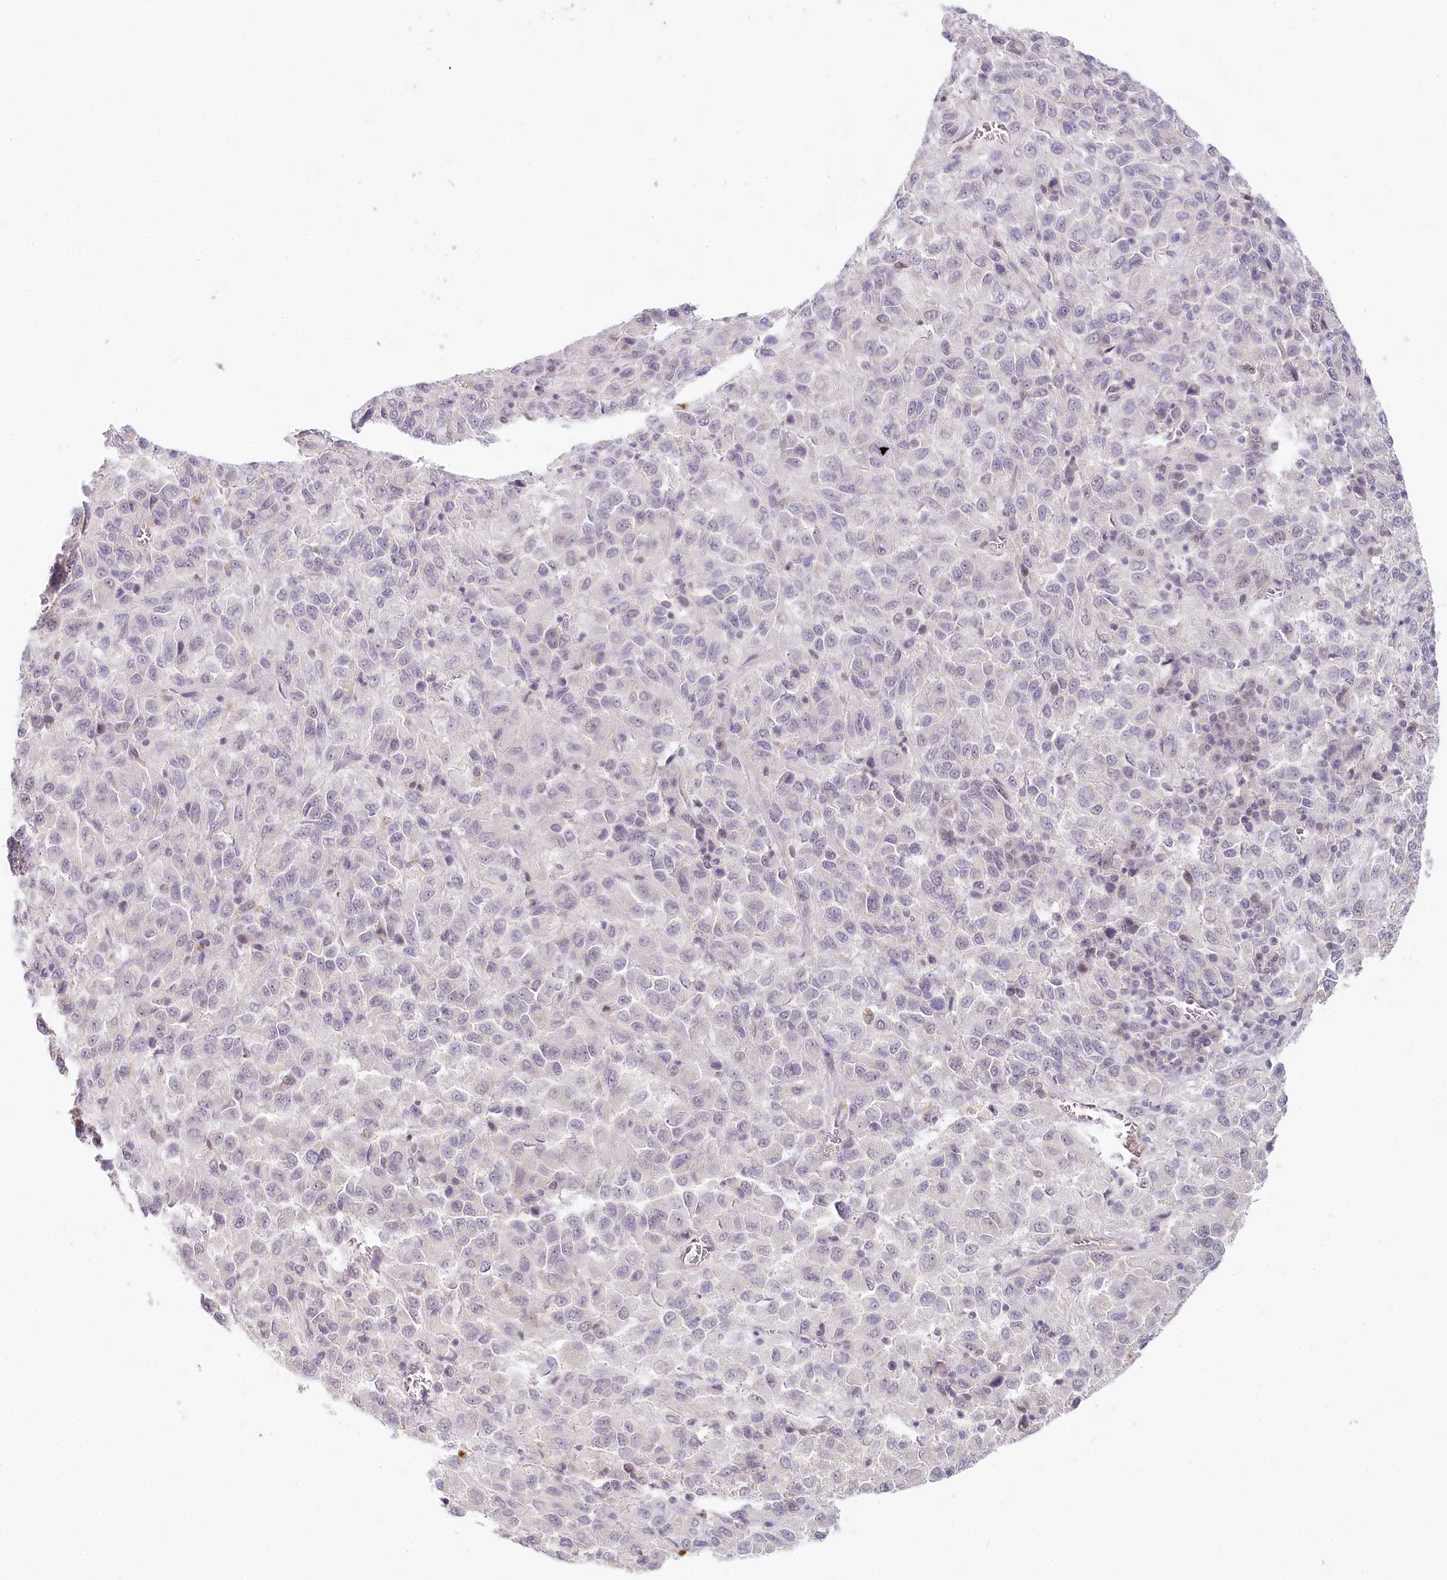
{"staining": {"intensity": "negative", "quantity": "none", "location": "none"}, "tissue": "melanoma", "cell_type": "Tumor cells", "image_type": "cancer", "snomed": [{"axis": "morphology", "description": "Malignant melanoma, Metastatic site"}, {"axis": "topography", "description": "Lung"}], "caption": "An IHC histopathology image of malignant melanoma (metastatic site) is shown. There is no staining in tumor cells of malignant melanoma (metastatic site).", "gene": "AMTN", "patient": {"sex": "male", "age": 64}}